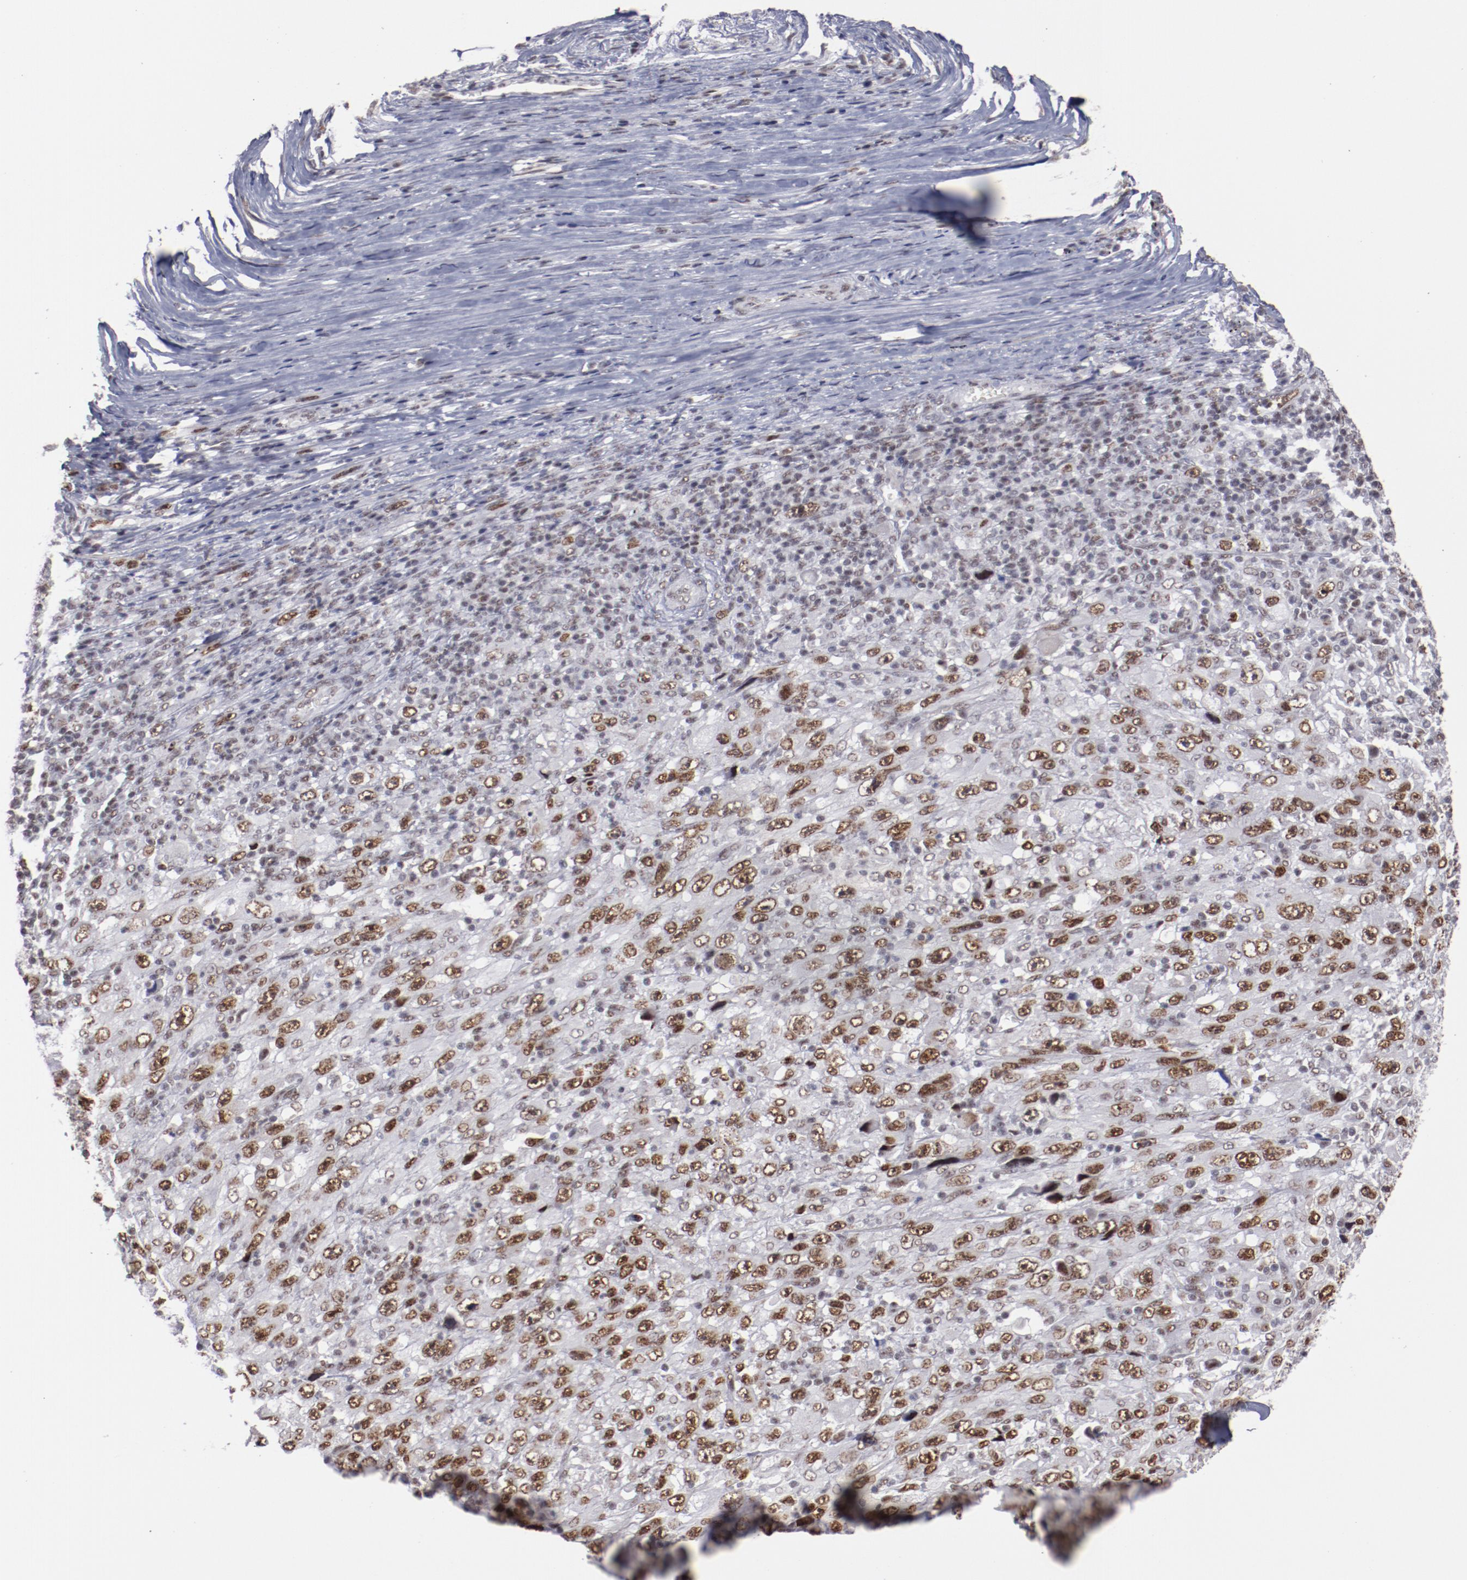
{"staining": {"intensity": "strong", "quantity": ">75%", "location": "nuclear"}, "tissue": "melanoma", "cell_type": "Tumor cells", "image_type": "cancer", "snomed": [{"axis": "morphology", "description": "Malignant melanoma, Metastatic site"}, {"axis": "topography", "description": "Skin"}], "caption": "Immunohistochemistry (IHC) of human melanoma displays high levels of strong nuclear staining in about >75% of tumor cells.", "gene": "TFAP4", "patient": {"sex": "female", "age": 56}}